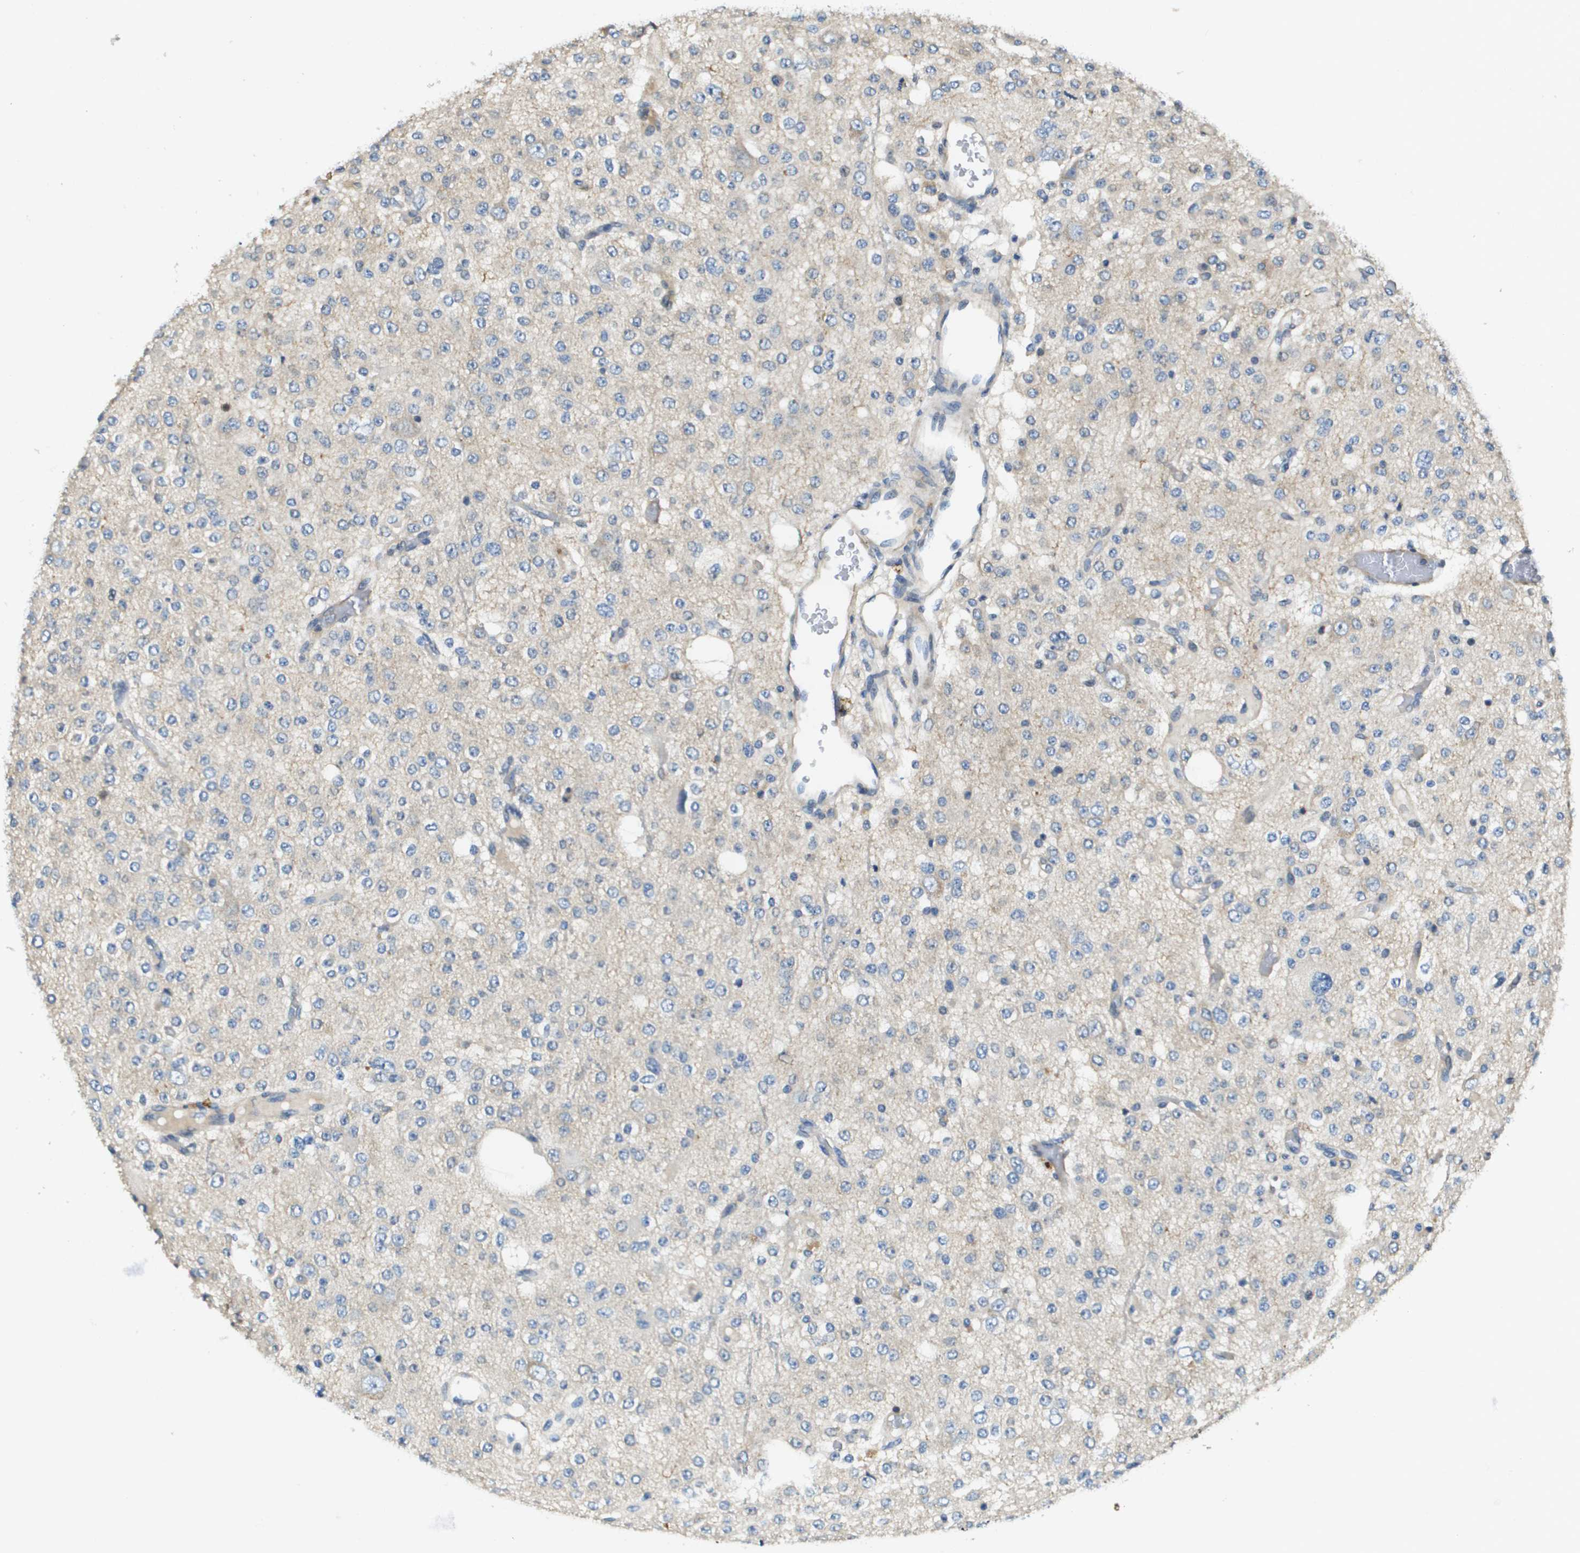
{"staining": {"intensity": "negative", "quantity": "none", "location": "none"}, "tissue": "glioma", "cell_type": "Tumor cells", "image_type": "cancer", "snomed": [{"axis": "morphology", "description": "Glioma, malignant, Low grade"}, {"axis": "topography", "description": "Brain"}], "caption": "This image is of glioma stained with IHC to label a protein in brown with the nuclei are counter-stained blue. There is no staining in tumor cells.", "gene": "SCN4B", "patient": {"sex": "male", "age": 38}}